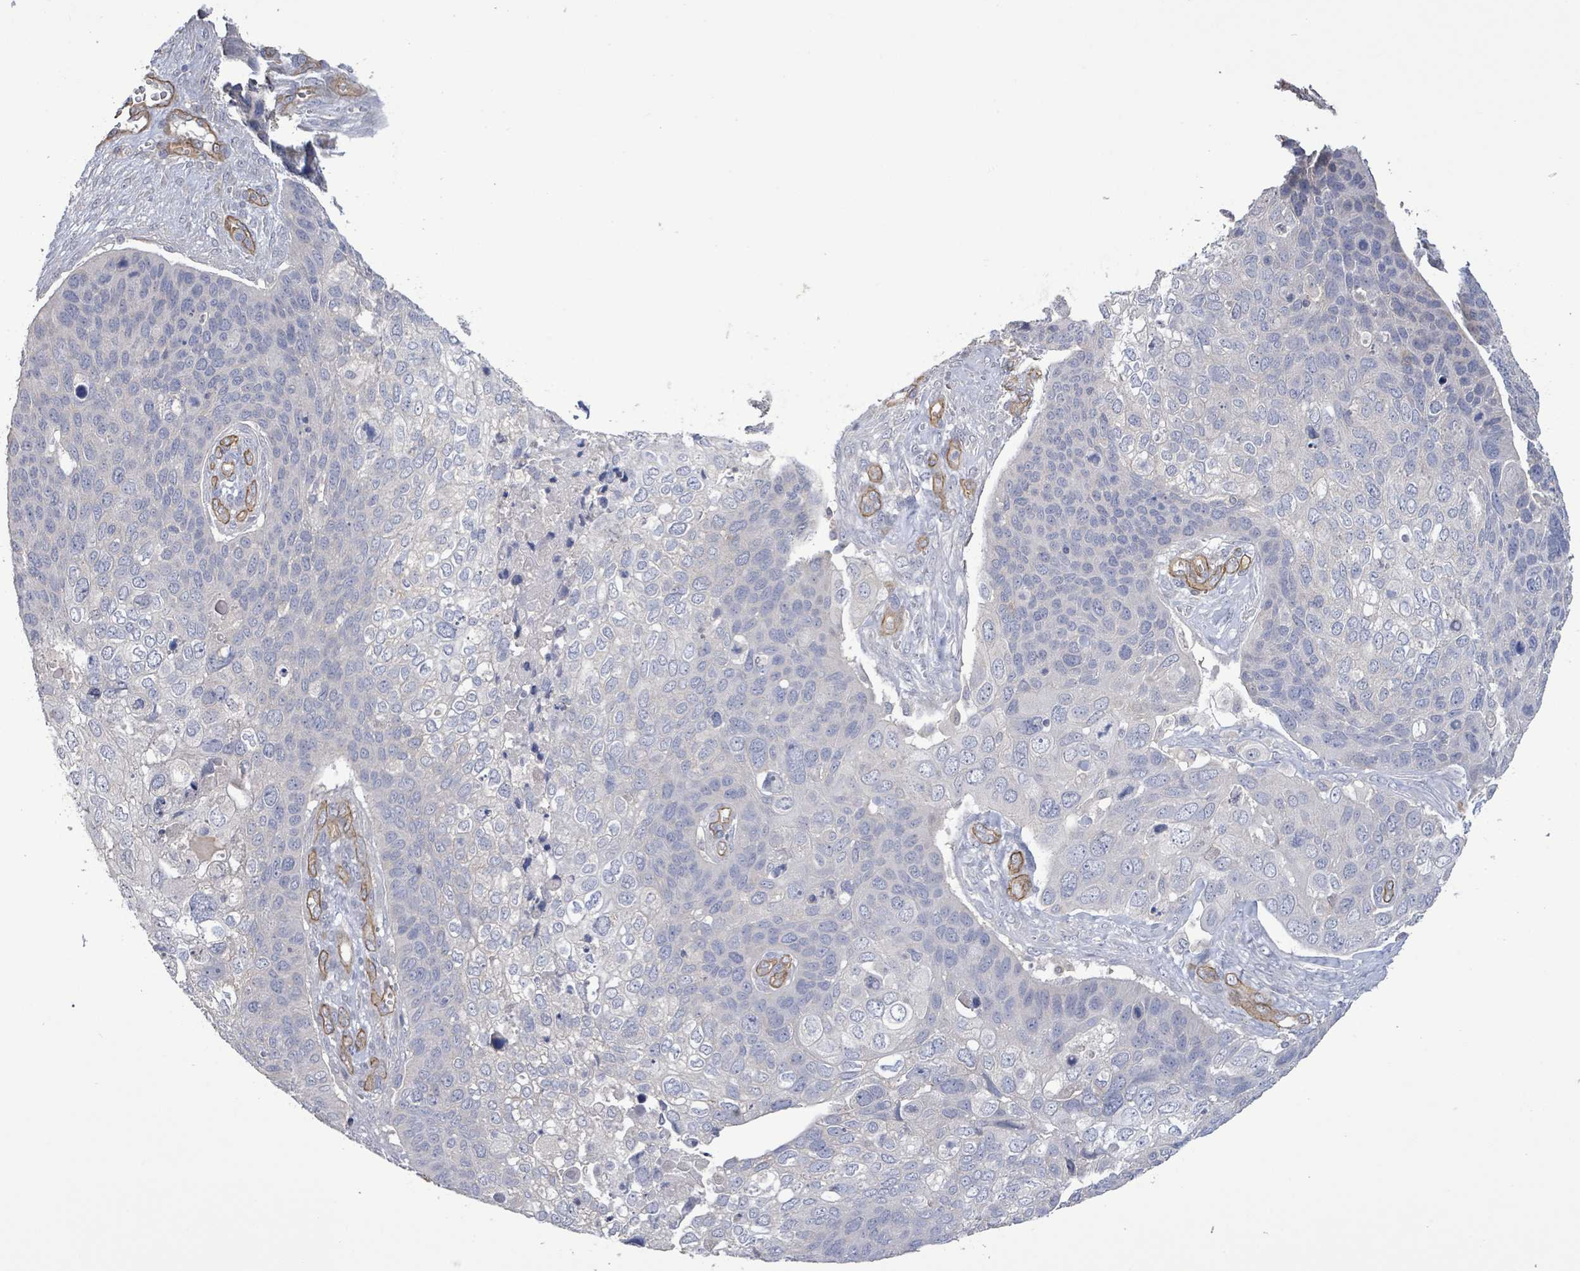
{"staining": {"intensity": "negative", "quantity": "none", "location": "none"}, "tissue": "skin cancer", "cell_type": "Tumor cells", "image_type": "cancer", "snomed": [{"axis": "morphology", "description": "Basal cell carcinoma"}, {"axis": "topography", "description": "Skin"}], "caption": "Tumor cells are negative for brown protein staining in basal cell carcinoma (skin).", "gene": "KANK3", "patient": {"sex": "female", "age": 74}}